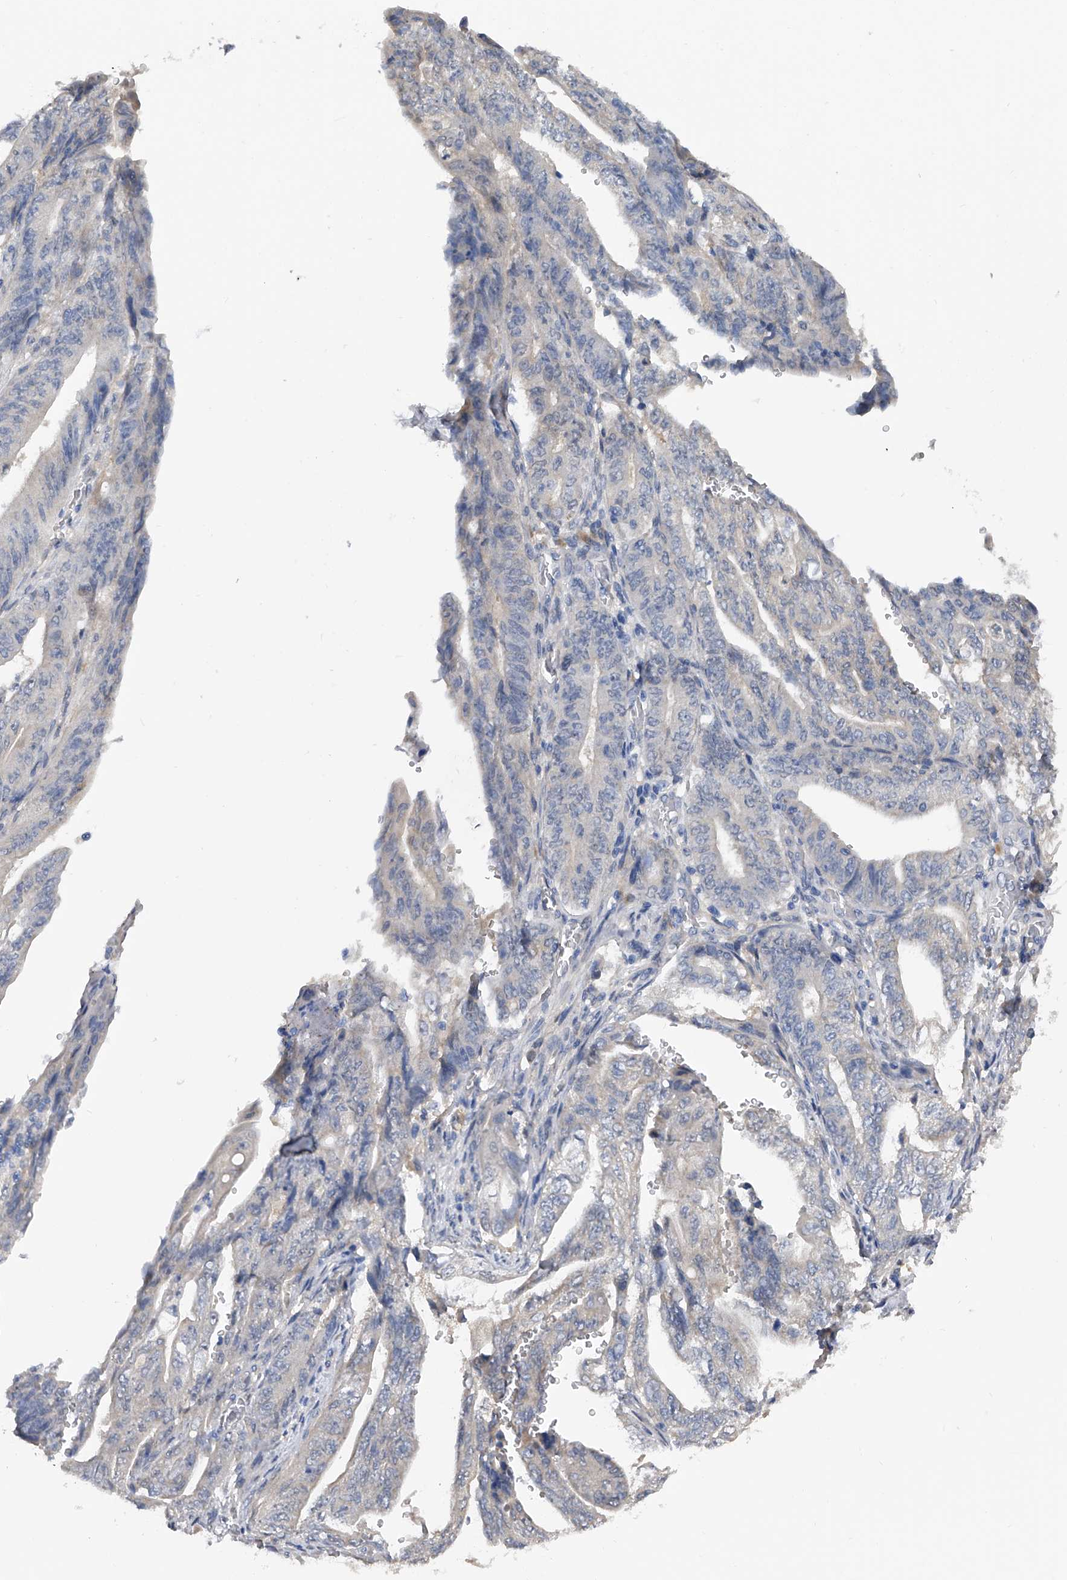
{"staining": {"intensity": "negative", "quantity": "none", "location": "none"}, "tissue": "stomach cancer", "cell_type": "Tumor cells", "image_type": "cancer", "snomed": [{"axis": "morphology", "description": "Adenocarcinoma, NOS"}, {"axis": "topography", "description": "Stomach"}], "caption": "Tumor cells show no significant expression in stomach cancer.", "gene": "PGM3", "patient": {"sex": "female", "age": 73}}